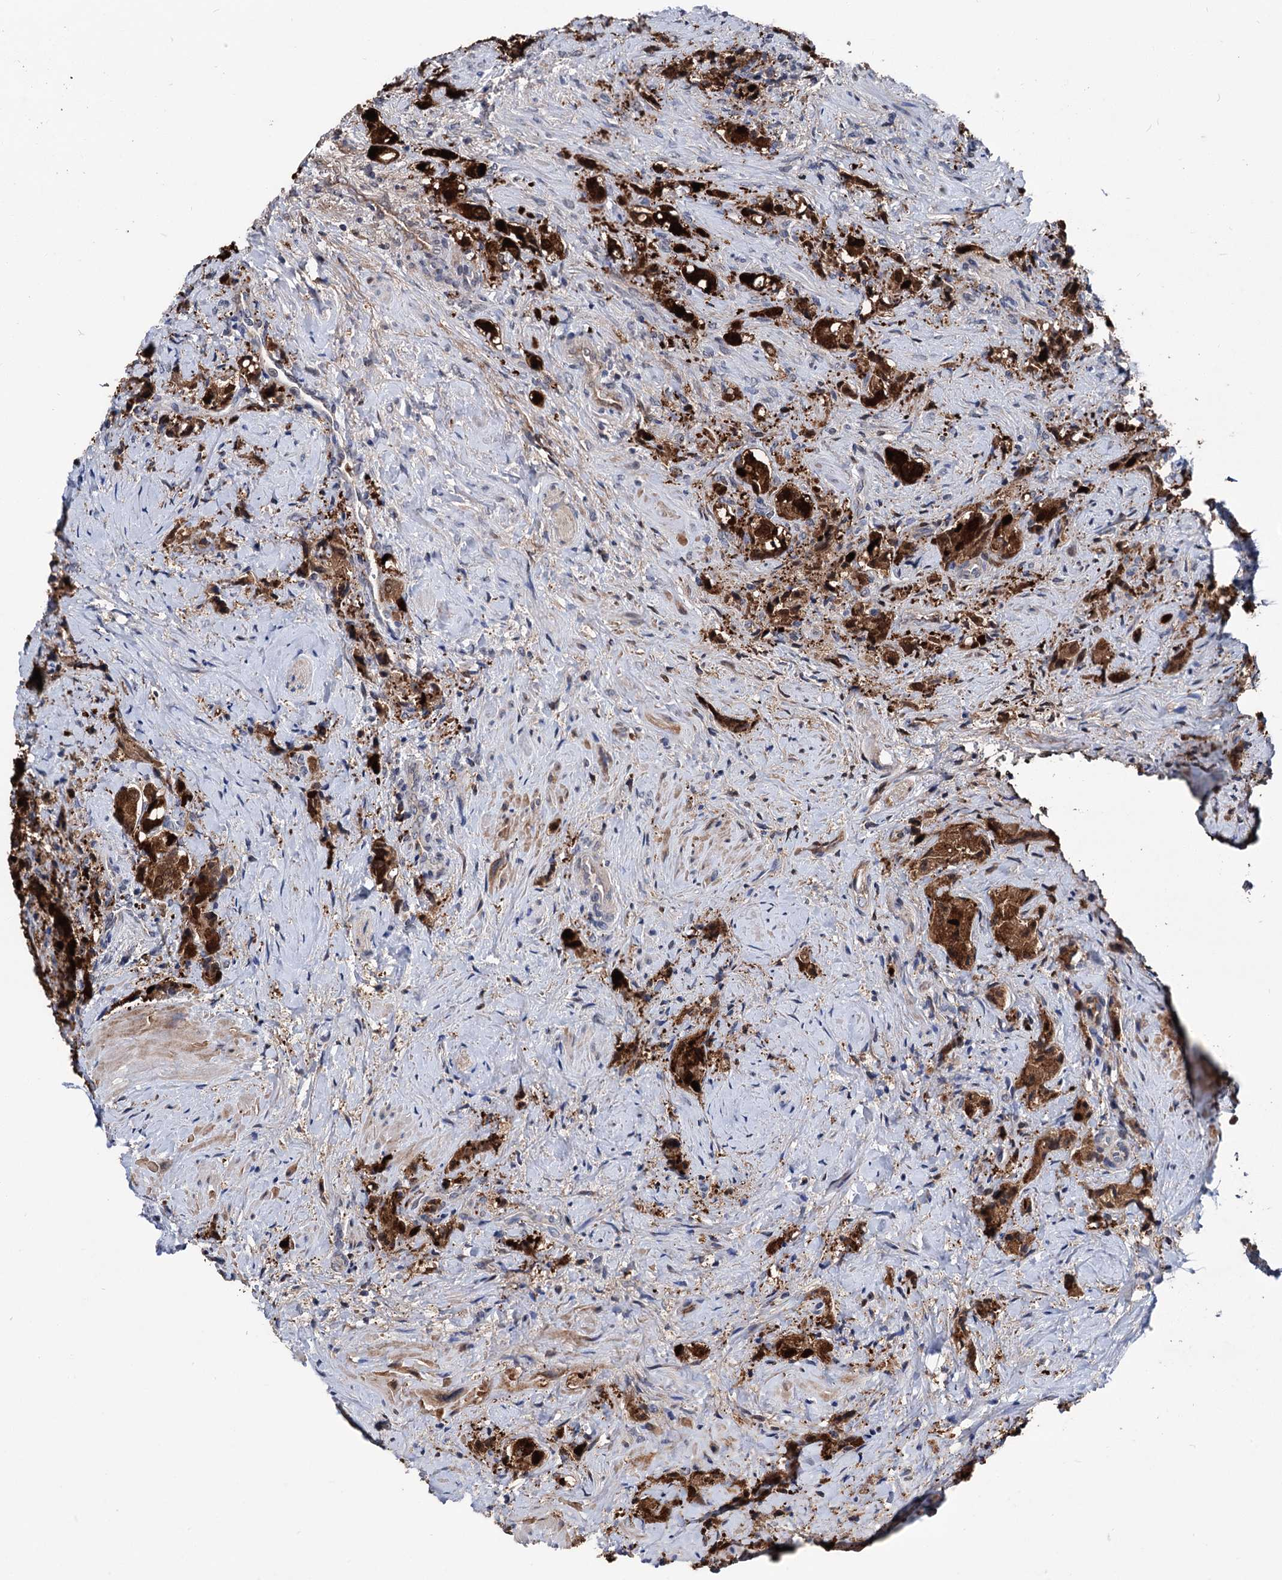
{"staining": {"intensity": "strong", "quantity": ">75%", "location": "cytoplasmic/membranous,nuclear"}, "tissue": "prostate cancer", "cell_type": "Tumor cells", "image_type": "cancer", "snomed": [{"axis": "morphology", "description": "Adenocarcinoma, High grade"}, {"axis": "topography", "description": "Prostate"}], "caption": "Immunohistochemistry photomicrograph of prostate high-grade adenocarcinoma stained for a protein (brown), which displays high levels of strong cytoplasmic/membranous and nuclear staining in approximately >75% of tumor cells.", "gene": "GLO1", "patient": {"sex": "male", "age": 65}}